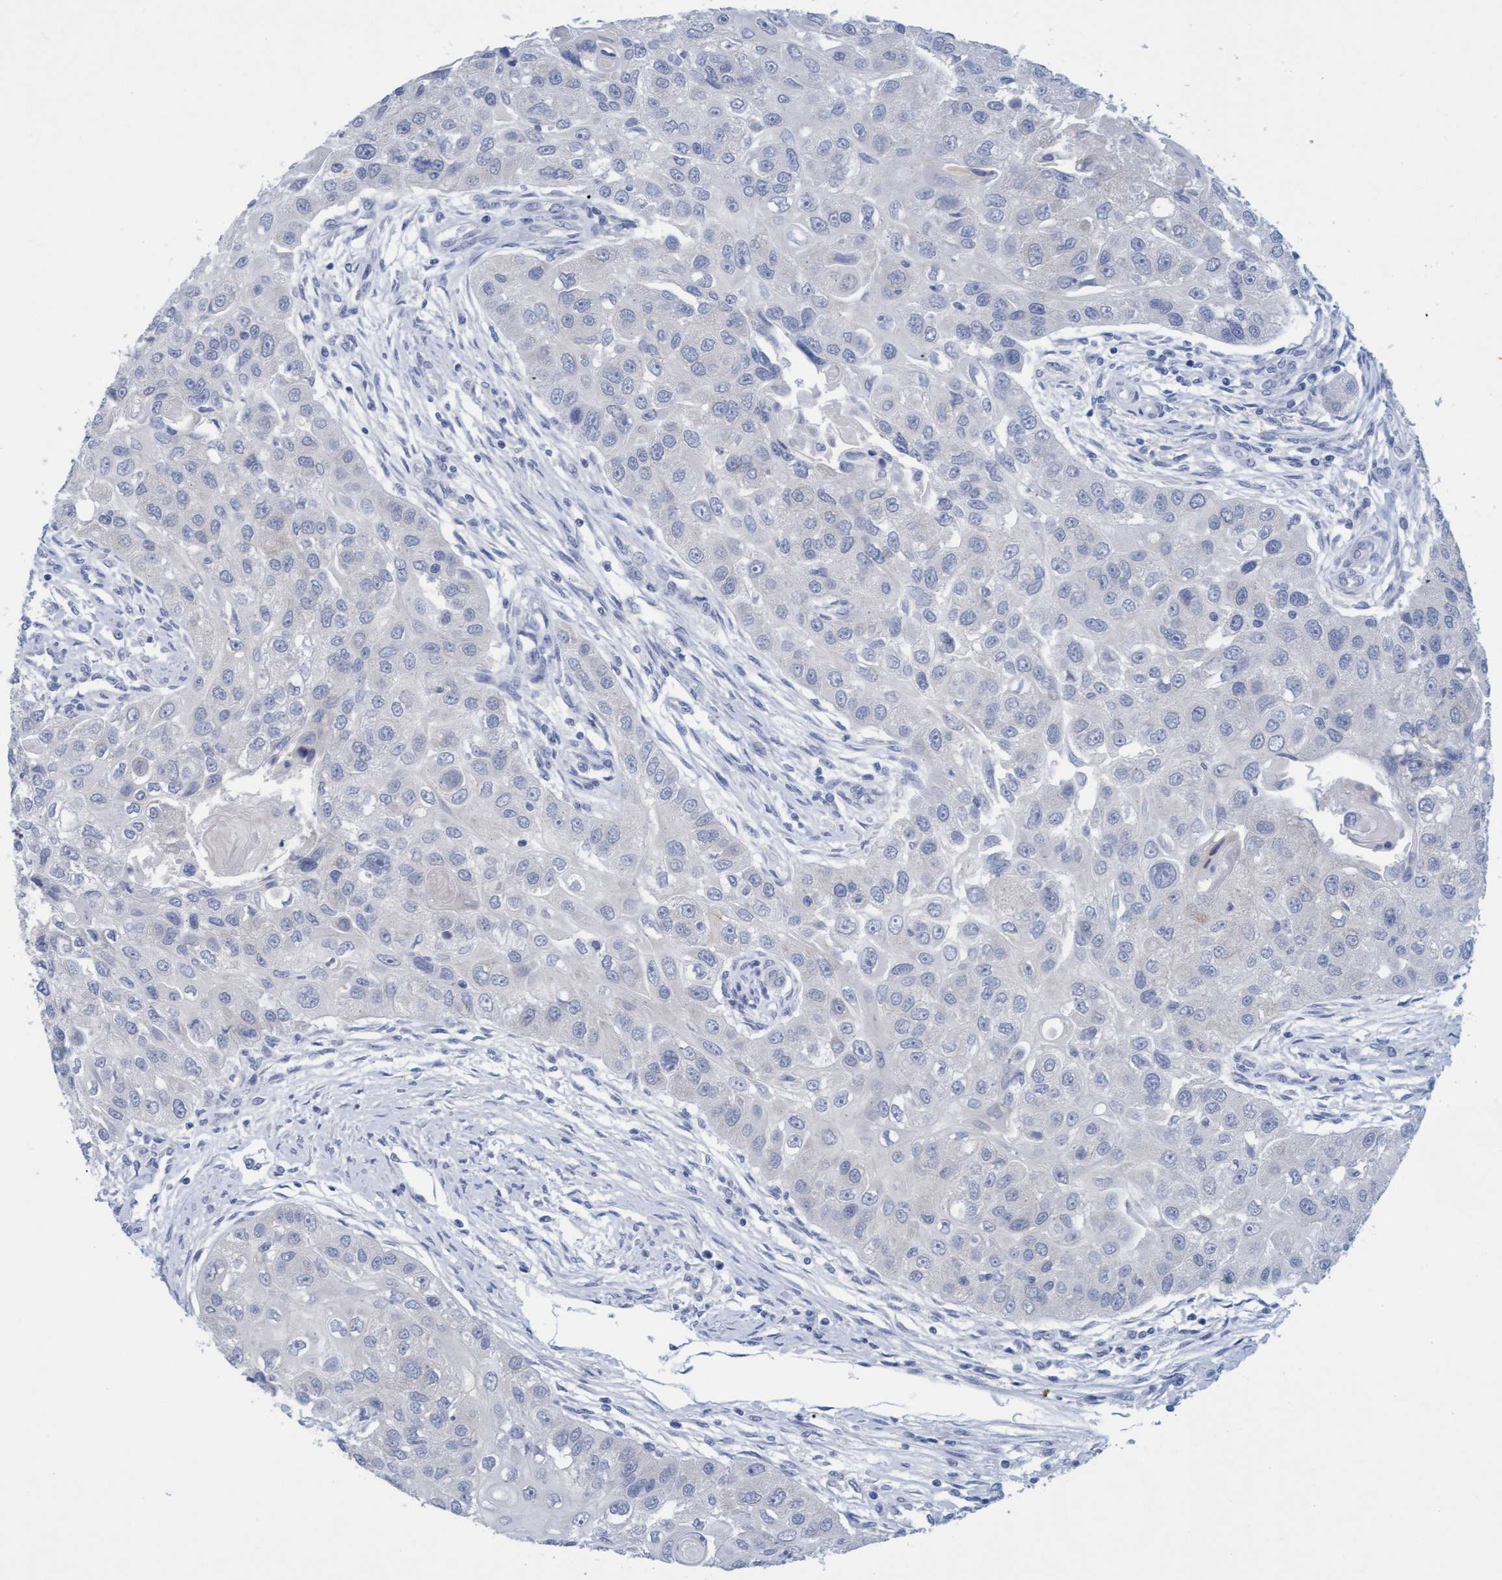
{"staining": {"intensity": "negative", "quantity": "none", "location": "none"}, "tissue": "head and neck cancer", "cell_type": "Tumor cells", "image_type": "cancer", "snomed": [{"axis": "morphology", "description": "Normal tissue, NOS"}, {"axis": "morphology", "description": "Squamous cell carcinoma, NOS"}, {"axis": "topography", "description": "Skeletal muscle"}, {"axis": "topography", "description": "Head-Neck"}], "caption": "This photomicrograph is of head and neck cancer stained with immunohistochemistry to label a protein in brown with the nuclei are counter-stained blue. There is no positivity in tumor cells.", "gene": "SSTR3", "patient": {"sex": "male", "age": 51}}